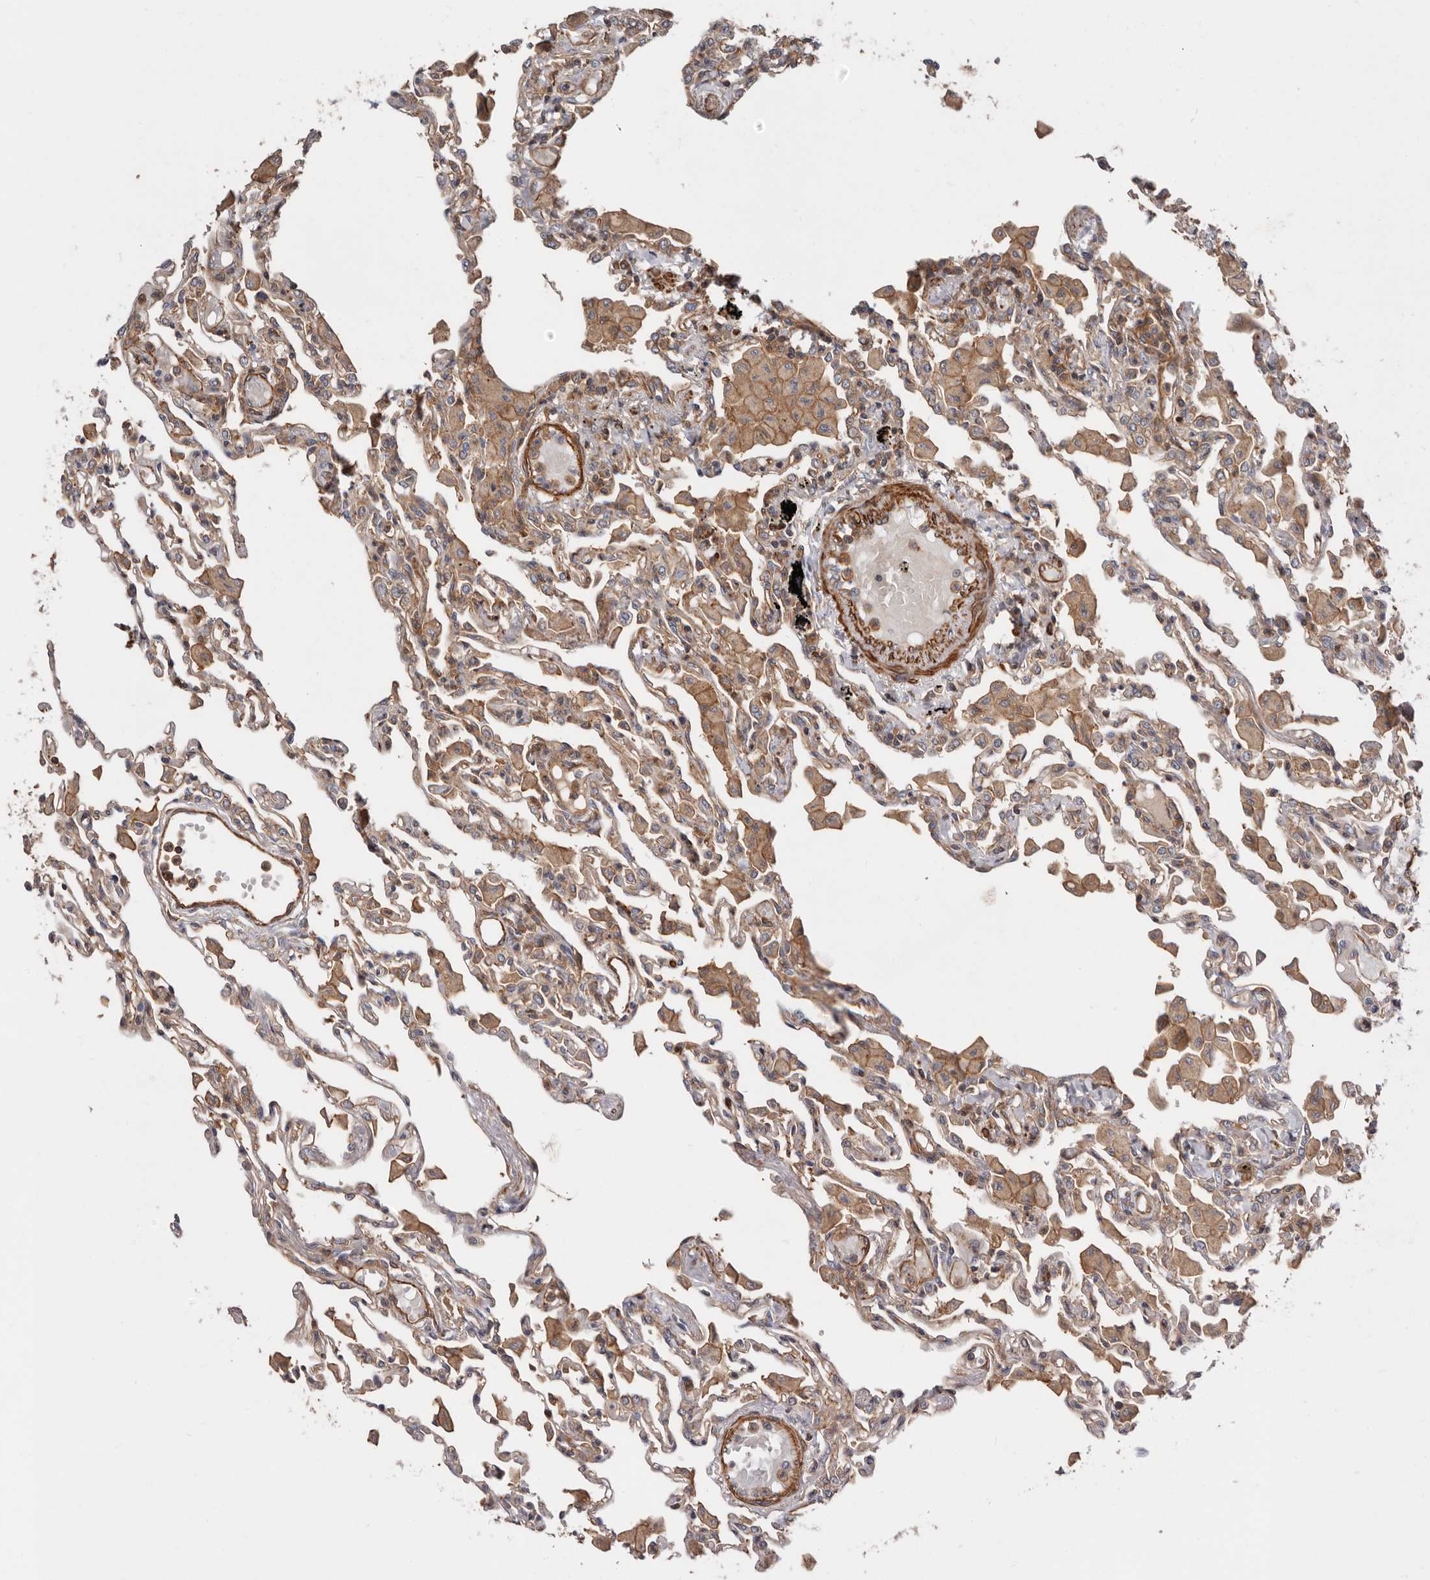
{"staining": {"intensity": "moderate", "quantity": ">75%", "location": "cytoplasmic/membranous"}, "tissue": "lung", "cell_type": "Alveolar cells", "image_type": "normal", "snomed": [{"axis": "morphology", "description": "Normal tissue, NOS"}, {"axis": "topography", "description": "Bronchus"}, {"axis": "topography", "description": "Lung"}], "caption": "Protein staining of benign lung exhibits moderate cytoplasmic/membranous positivity in approximately >75% of alveolar cells.", "gene": "TMC7", "patient": {"sex": "female", "age": 49}}